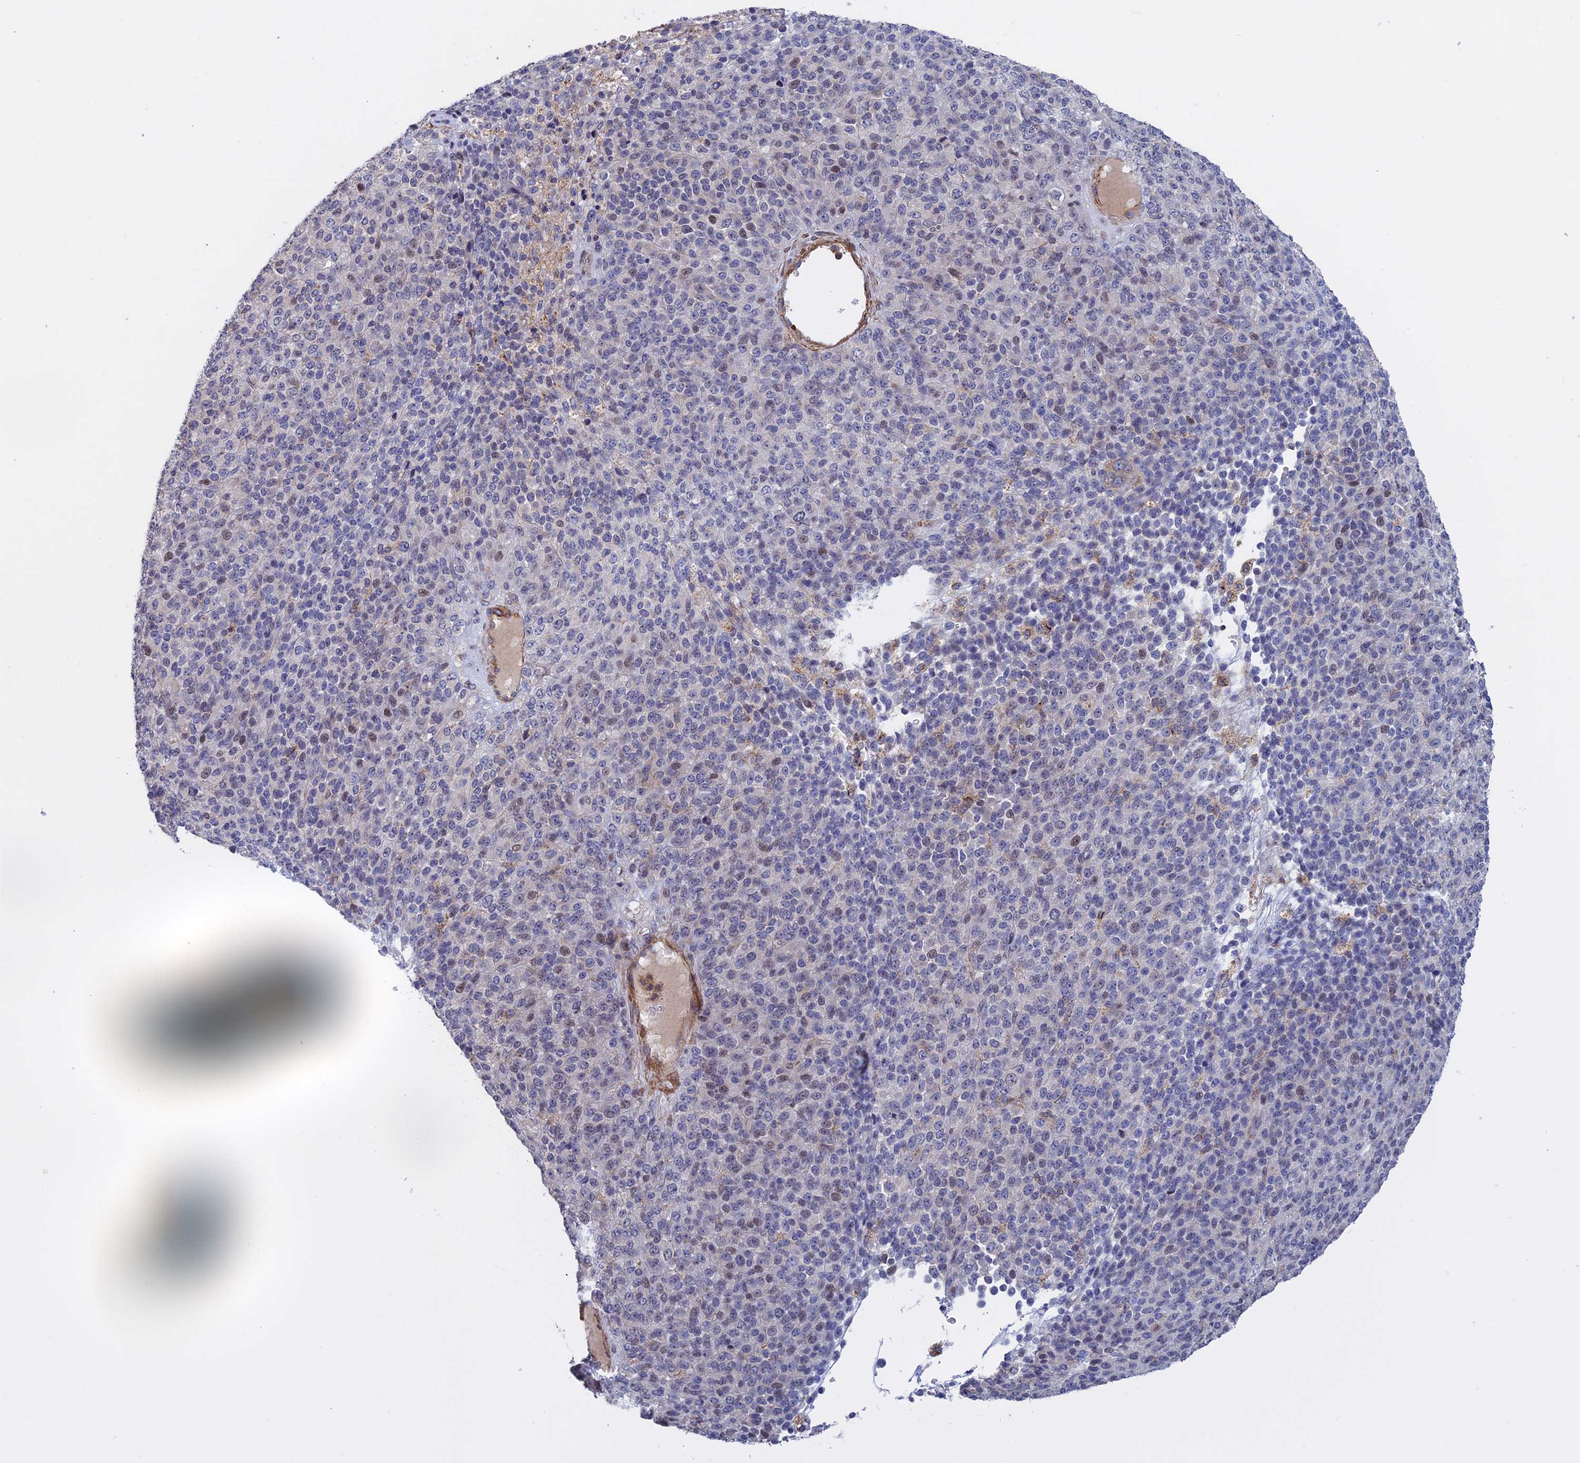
{"staining": {"intensity": "weak", "quantity": "<25%", "location": "nuclear"}, "tissue": "melanoma", "cell_type": "Tumor cells", "image_type": "cancer", "snomed": [{"axis": "morphology", "description": "Malignant melanoma, Metastatic site"}, {"axis": "topography", "description": "Brain"}], "caption": "Immunohistochemistry (IHC) of malignant melanoma (metastatic site) demonstrates no expression in tumor cells.", "gene": "LYPD5", "patient": {"sex": "female", "age": 56}}